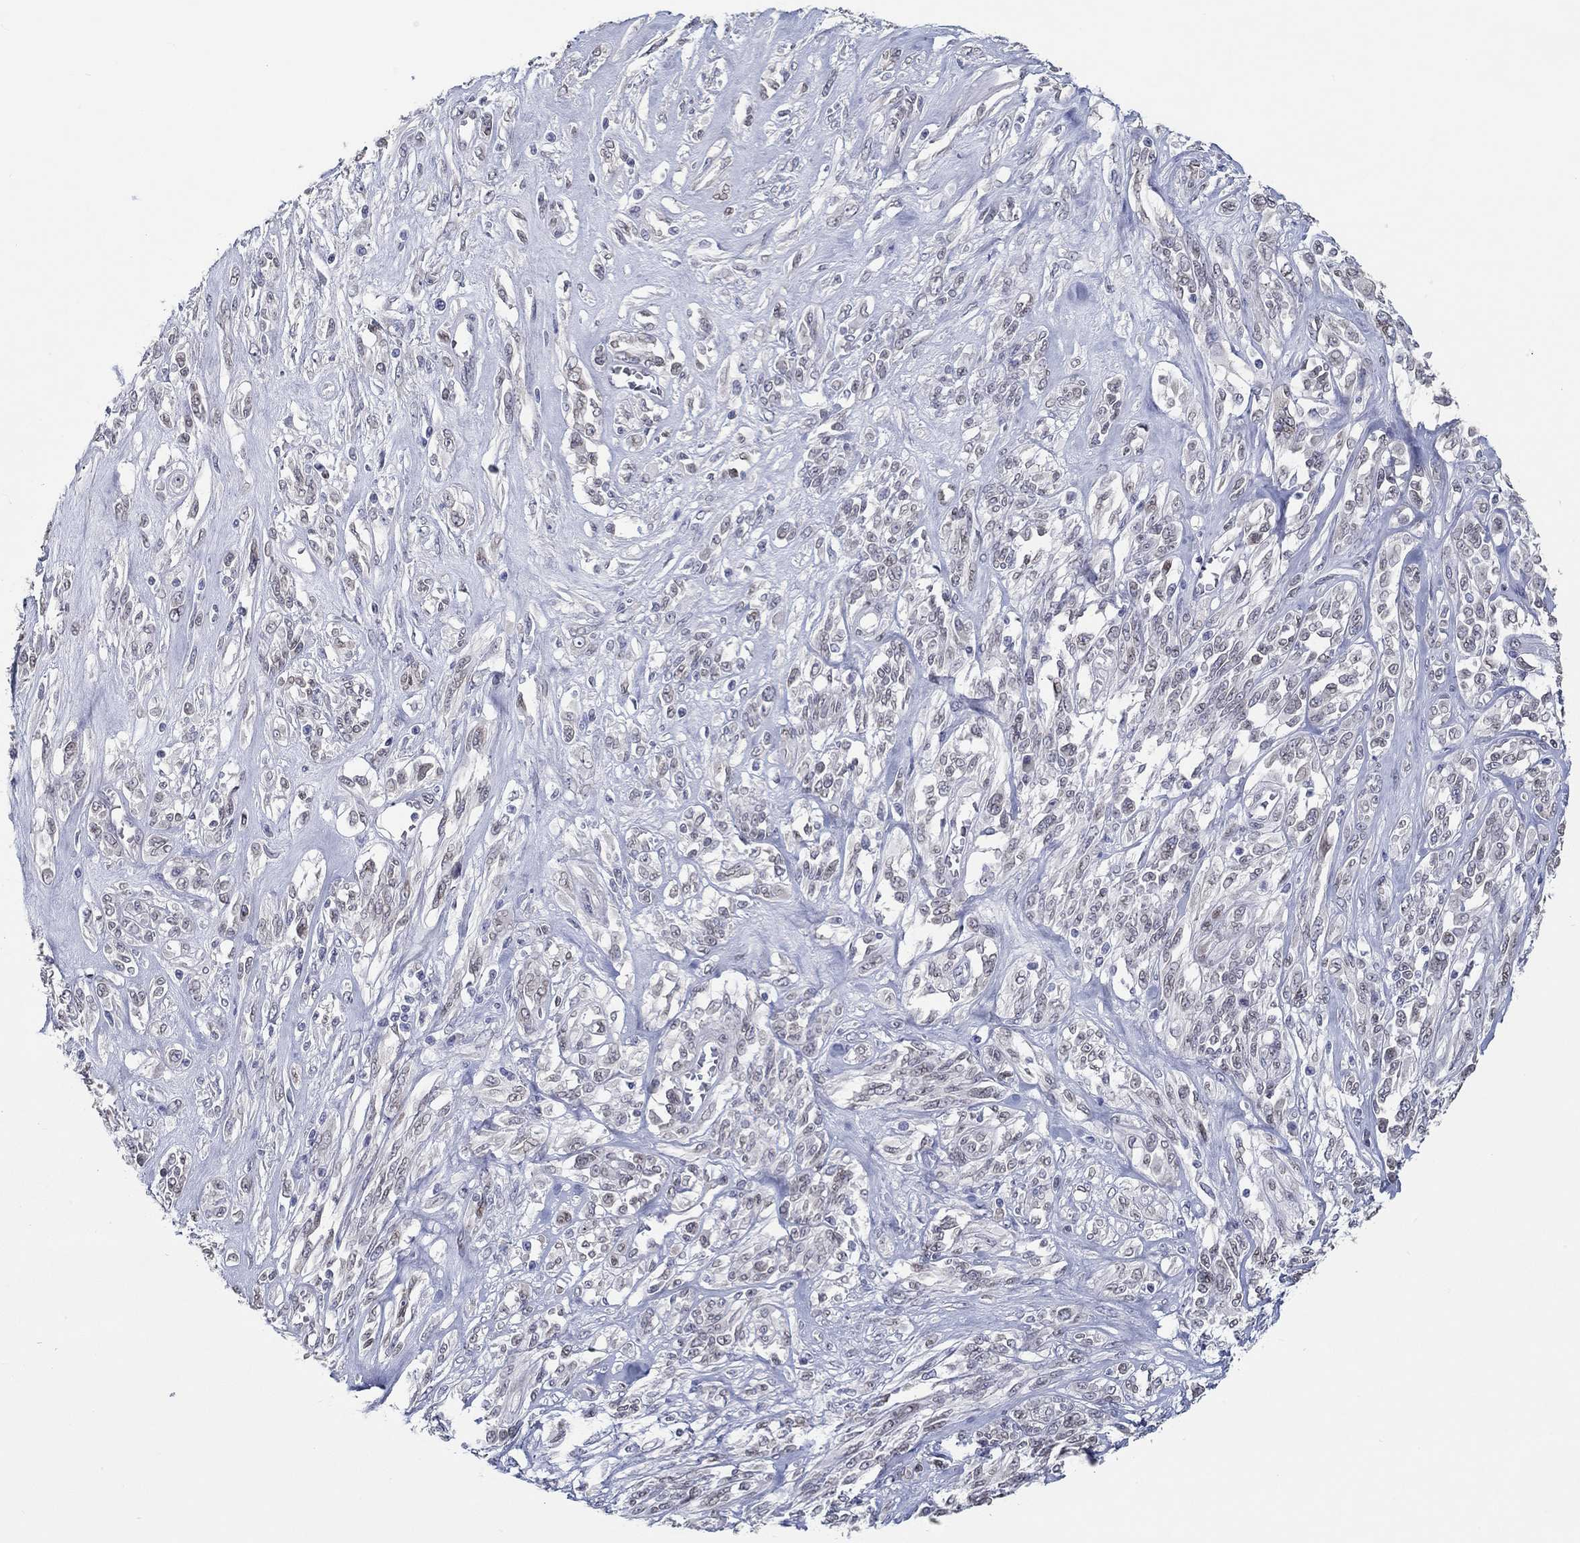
{"staining": {"intensity": "negative", "quantity": "none", "location": "none"}, "tissue": "melanoma", "cell_type": "Tumor cells", "image_type": "cancer", "snomed": [{"axis": "morphology", "description": "Malignant melanoma, NOS"}, {"axis": "topography", "description": "Skin"}], "caption": "Tumor cells are negative for protein expression in human melanoma. (Brightfield microscopy of DAB immunohistochemistry (IHC) at high magnification).", "gene": "NUP155", "patient": {"sex": "female", "age": 91}}